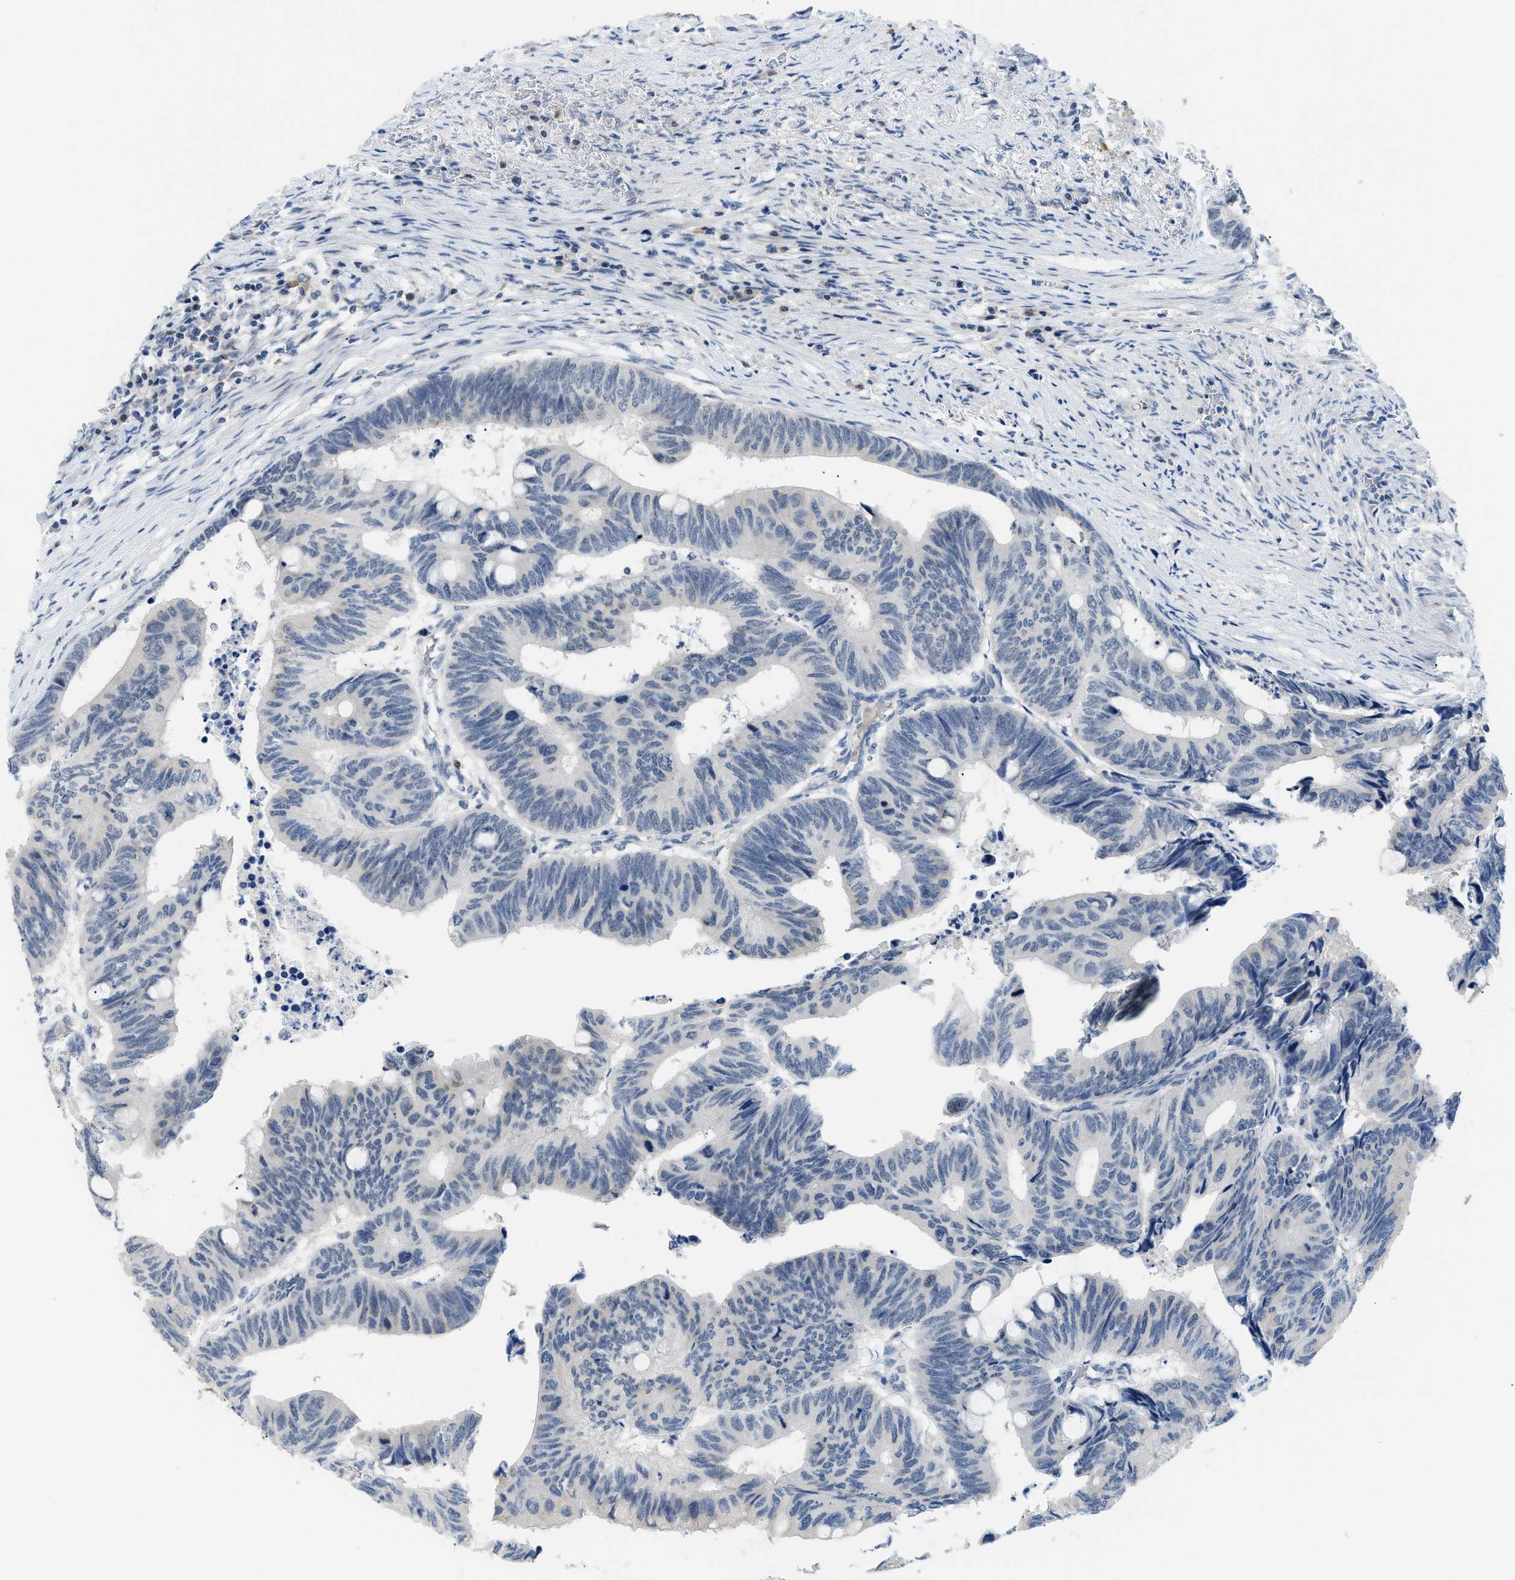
{"staining": {"intensity": "negative", "quantity": "none", "location": "none"}, "tissue": "colorectal cancer", "cell_type": "Tumor cells", "image_type": "cancer", "snomed": [{"axis": "morphology", "description": "Normal tissue, NOS"}, {"axis": "morphology", "description": "Adenocarcinoma, NOS"}, {"axis": "topography", "description": "Rectum"}, {"axis": "topography", "description": "Peripheral nerve tissue"}], "caption": "The immunohistochemistry (IHC) photomicrograph has no significant staining in tumor cells of colorectal cancer (adenocarcinoma) tissue. Brightfield microscopy of immunohistochemistry stained with DAB (3,3'-diaminobenzidine) (brown) and hematoxylin (blue), captured at high magnification.", "gene": "PSAT1", "patient": {"sex": "male", "age": 92}}